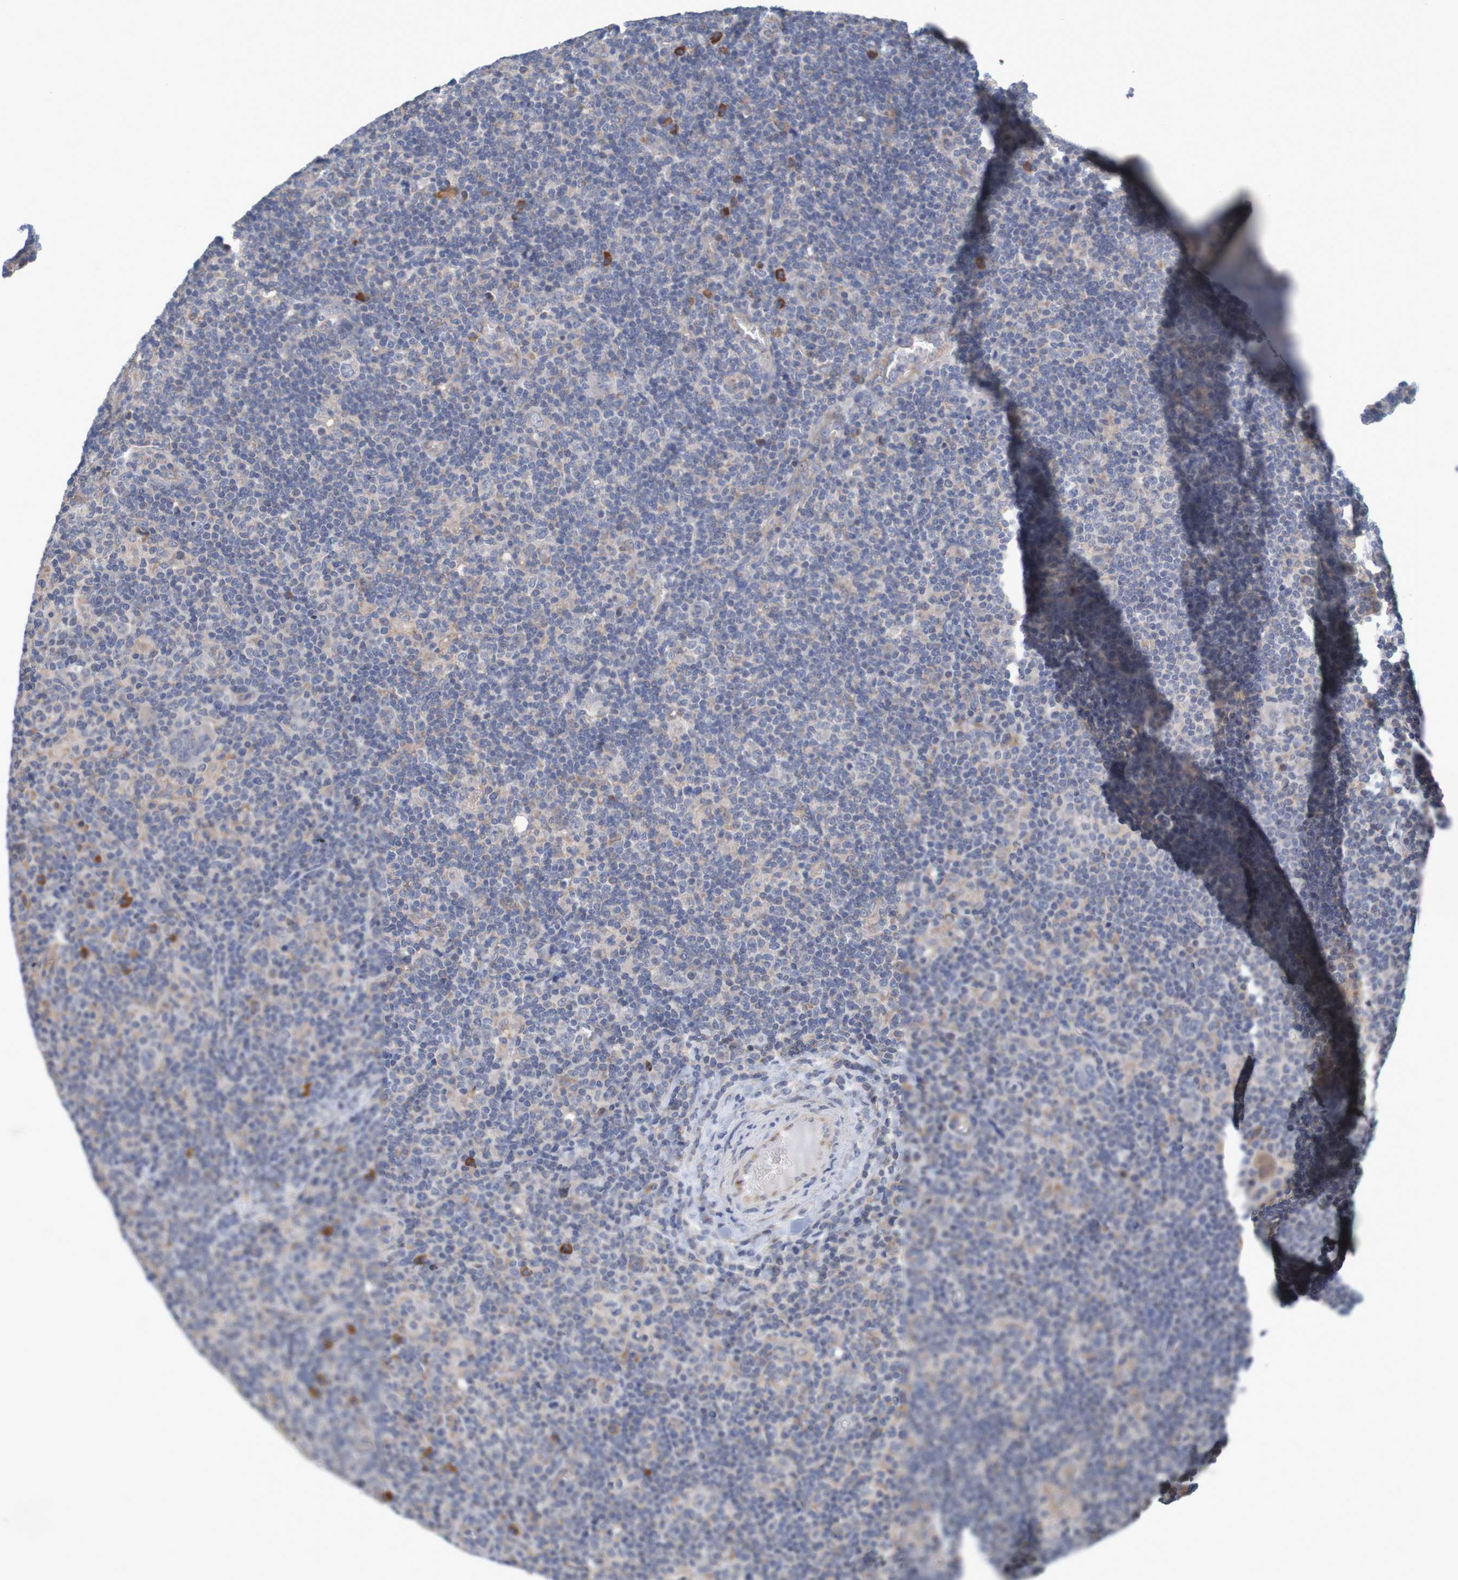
{"staining": {"intensity": "negative", "quantity": "none", "location": "none"}, "tissue": "lymphoma", "cell_type": "Tumor cells", "image_type": "cancer", "snomed": [{"axis": "morphology", "description": "Hodgkin's disease, NOS"}, {"axis": "topography", "description": "Lymph node"}], "caption": "Tumor cells show no significant protein staining in lymphoma.", "gene": "CLDN18", "patient": {"sex": "female", "age": 57}}